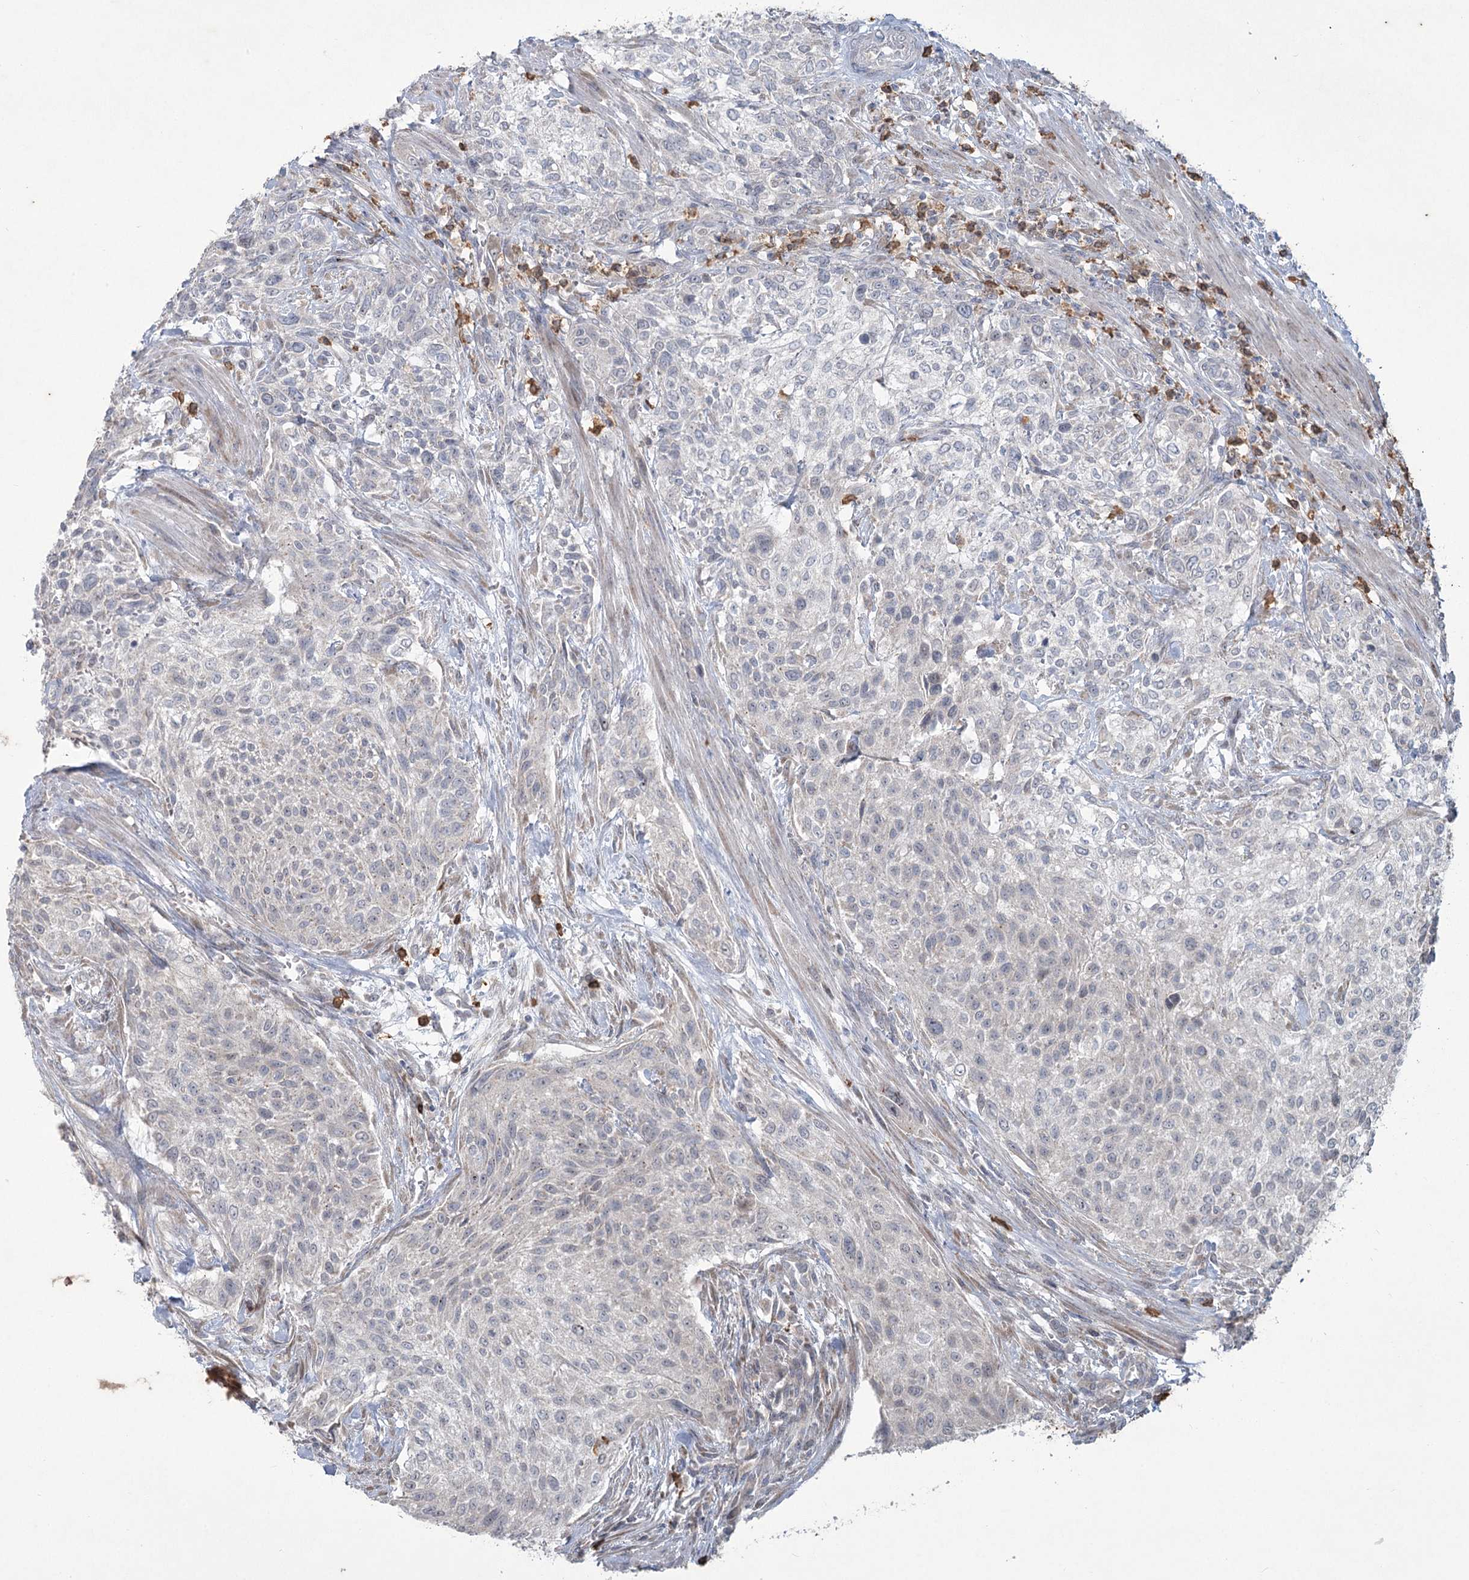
{"staining": {"intensity": "negative", "quantity": "none", "location": "none"}, "tissue": "urothelial cancer", "cell_type": "Tumor cells", "image_type": "cancer", "snomed": [{"axis": "morphology", "description": "Normal tissue, NOS"}, {"axis": "morphology", "description": "Urothelial carcinoma, NOS"}, {"axis": "topography", "description": "Urinary bladder"}, {"axis": "topography", "description": "Peripheral nerve tissue"}], "caption": "There is no significant positivity in tumor cells of transitional cell carcinoma.", "gene": "PLA2G12A", "patient": {"sex": "male", "age": 35}}